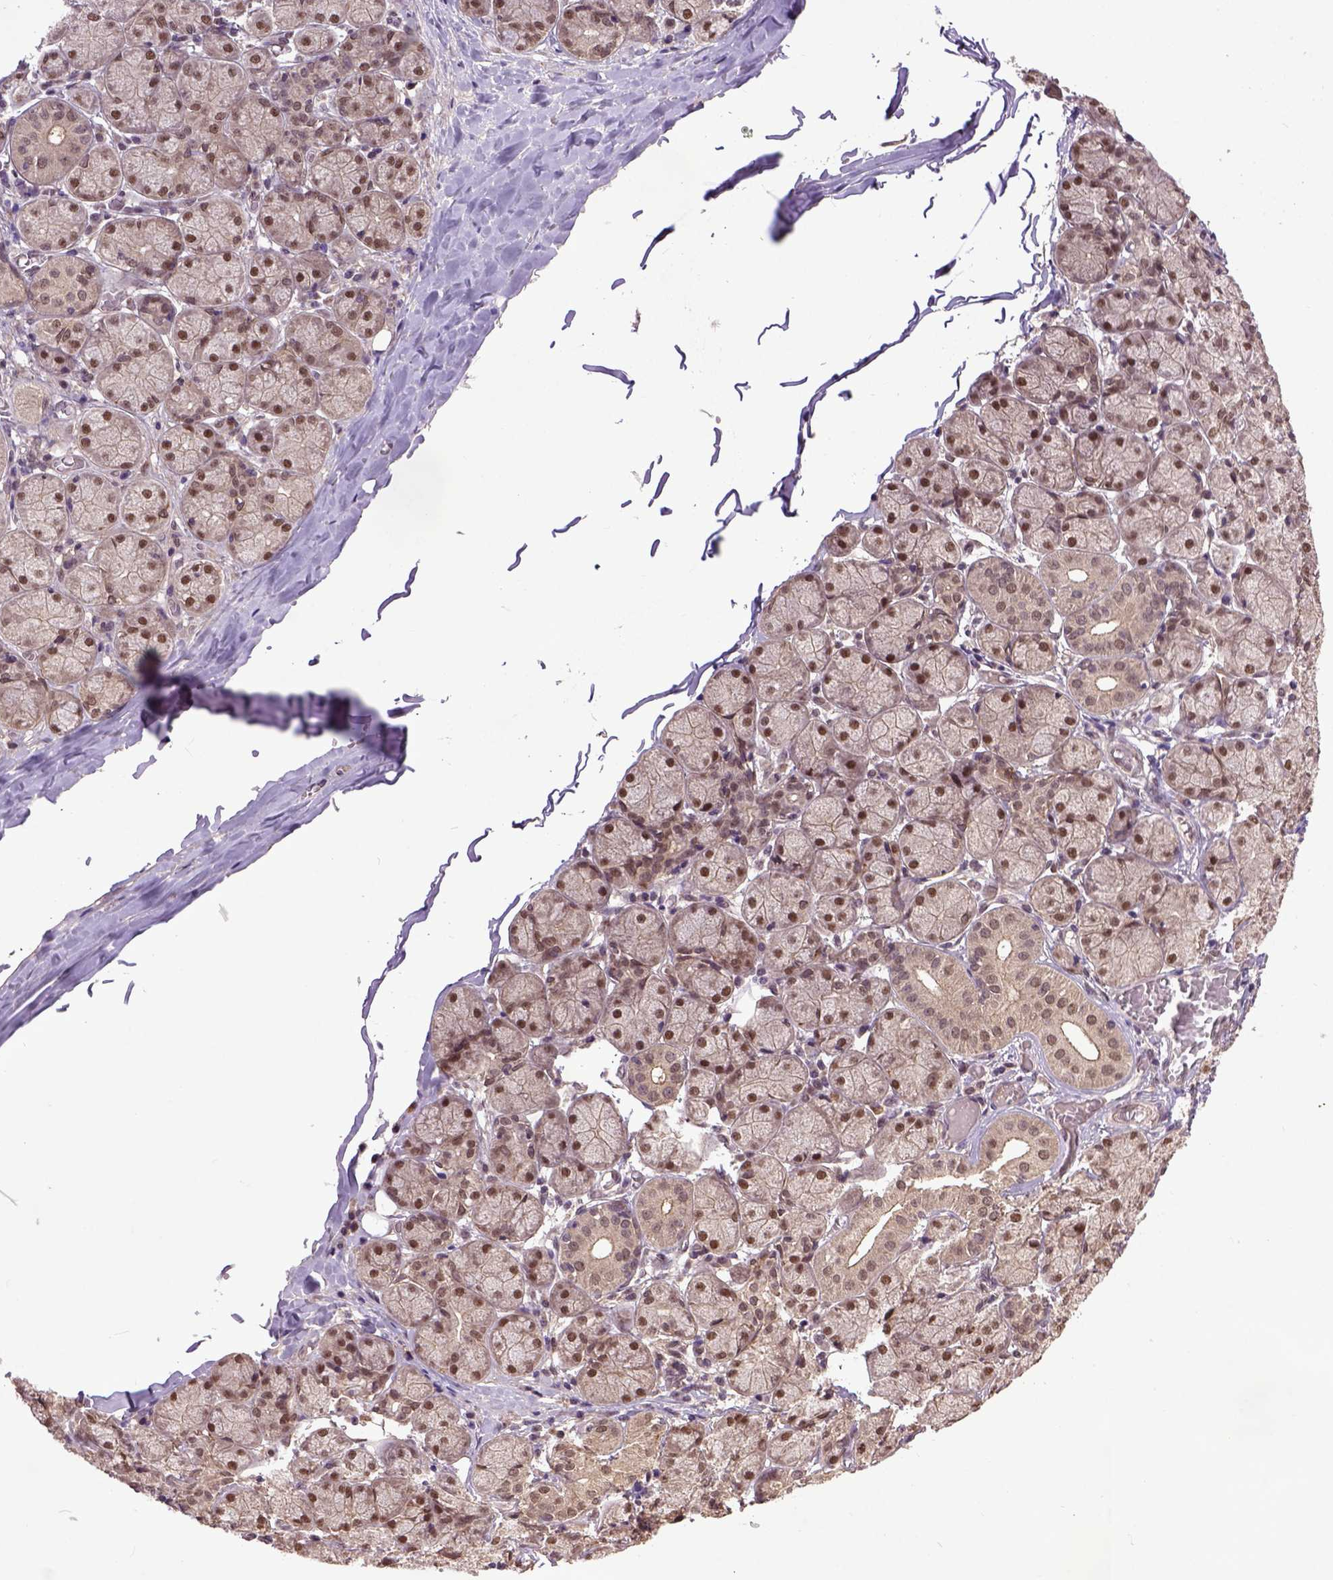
{"staining": {"intensity": "moderate", "quantity": ">75%", "location": "nuclear"}, "tissue": "salivary gland", "cell_type": "Glandular cells", "image_type": "normal", "snomed": [{"axis": "morphology", "description": "Normal tissue, NOS"}, {"axis": "topography", "description": "Salivary gland"}, {"axis": "topography", "description": "Peripheral nerve tissue"}], "caption": "IHC of normal salivary gland displays medium levels of moderate nuclear staining in about >75% of glandular cells.", "gene": "UBA3", "patient": {"sex": "female", "age": 24}}